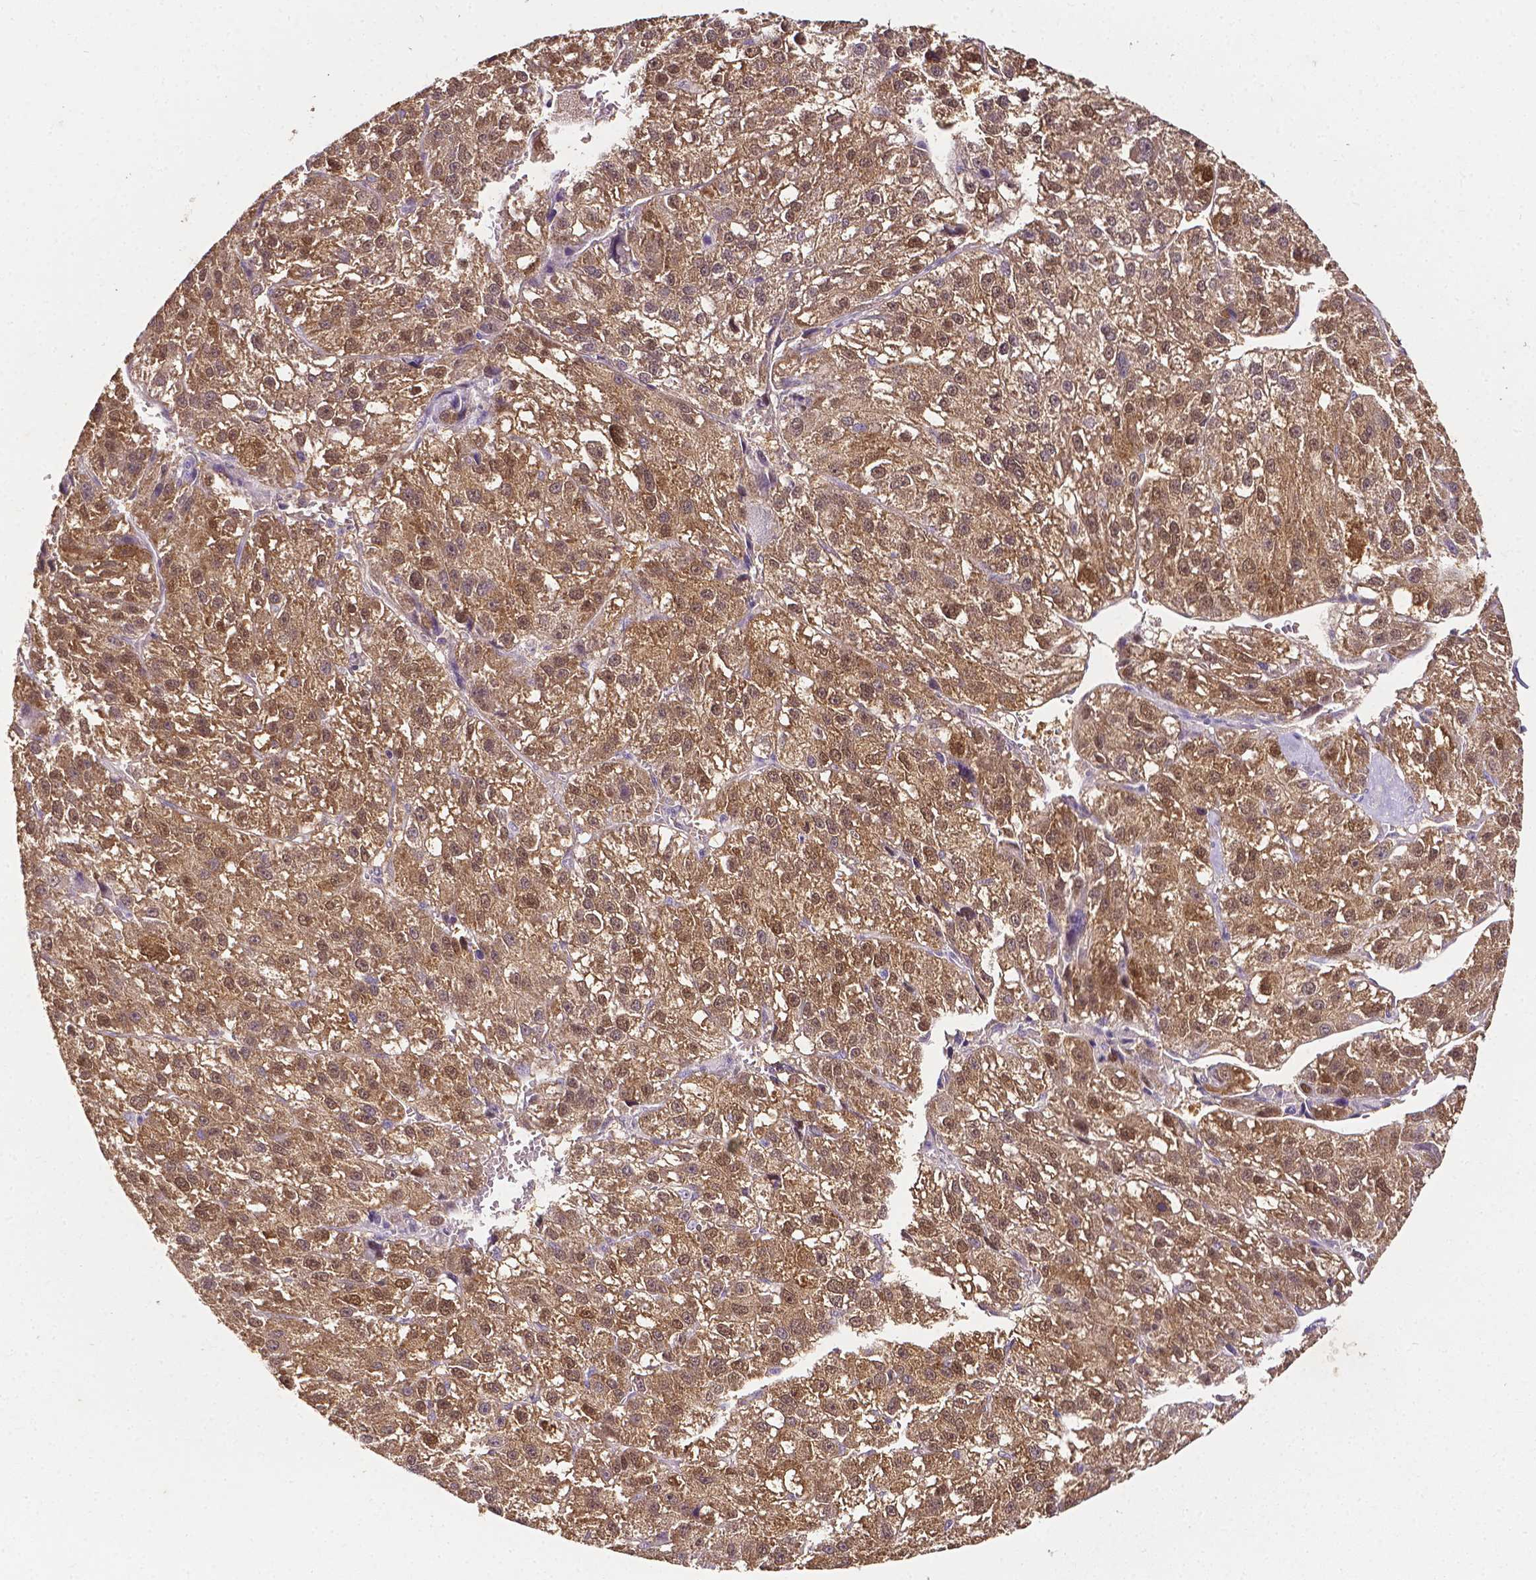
{"staining": {"intensity": "moderate", "quantity": ">75%", "location": "cytoplasmic/membranous,nuclear"}, "tissue": "liver cancer", "cell_type": "Tumor cells", "image_type": "cancer", "snomed": [{"axis": "morphology", "description": "Carcinoma, Hepatocellular, NOS"}, {"axis": "topography", "description": "Liver"}], "caption": "Approximately >75% of tumor cells in human hepatocellular carcinoma (liver) show moderate cytoplasmic/membranous and nuclear protein expression as visualized by brown immunohistochemical staining.", "gene": "PSAT1", "patient": {"sex": "female", "age": 70}}